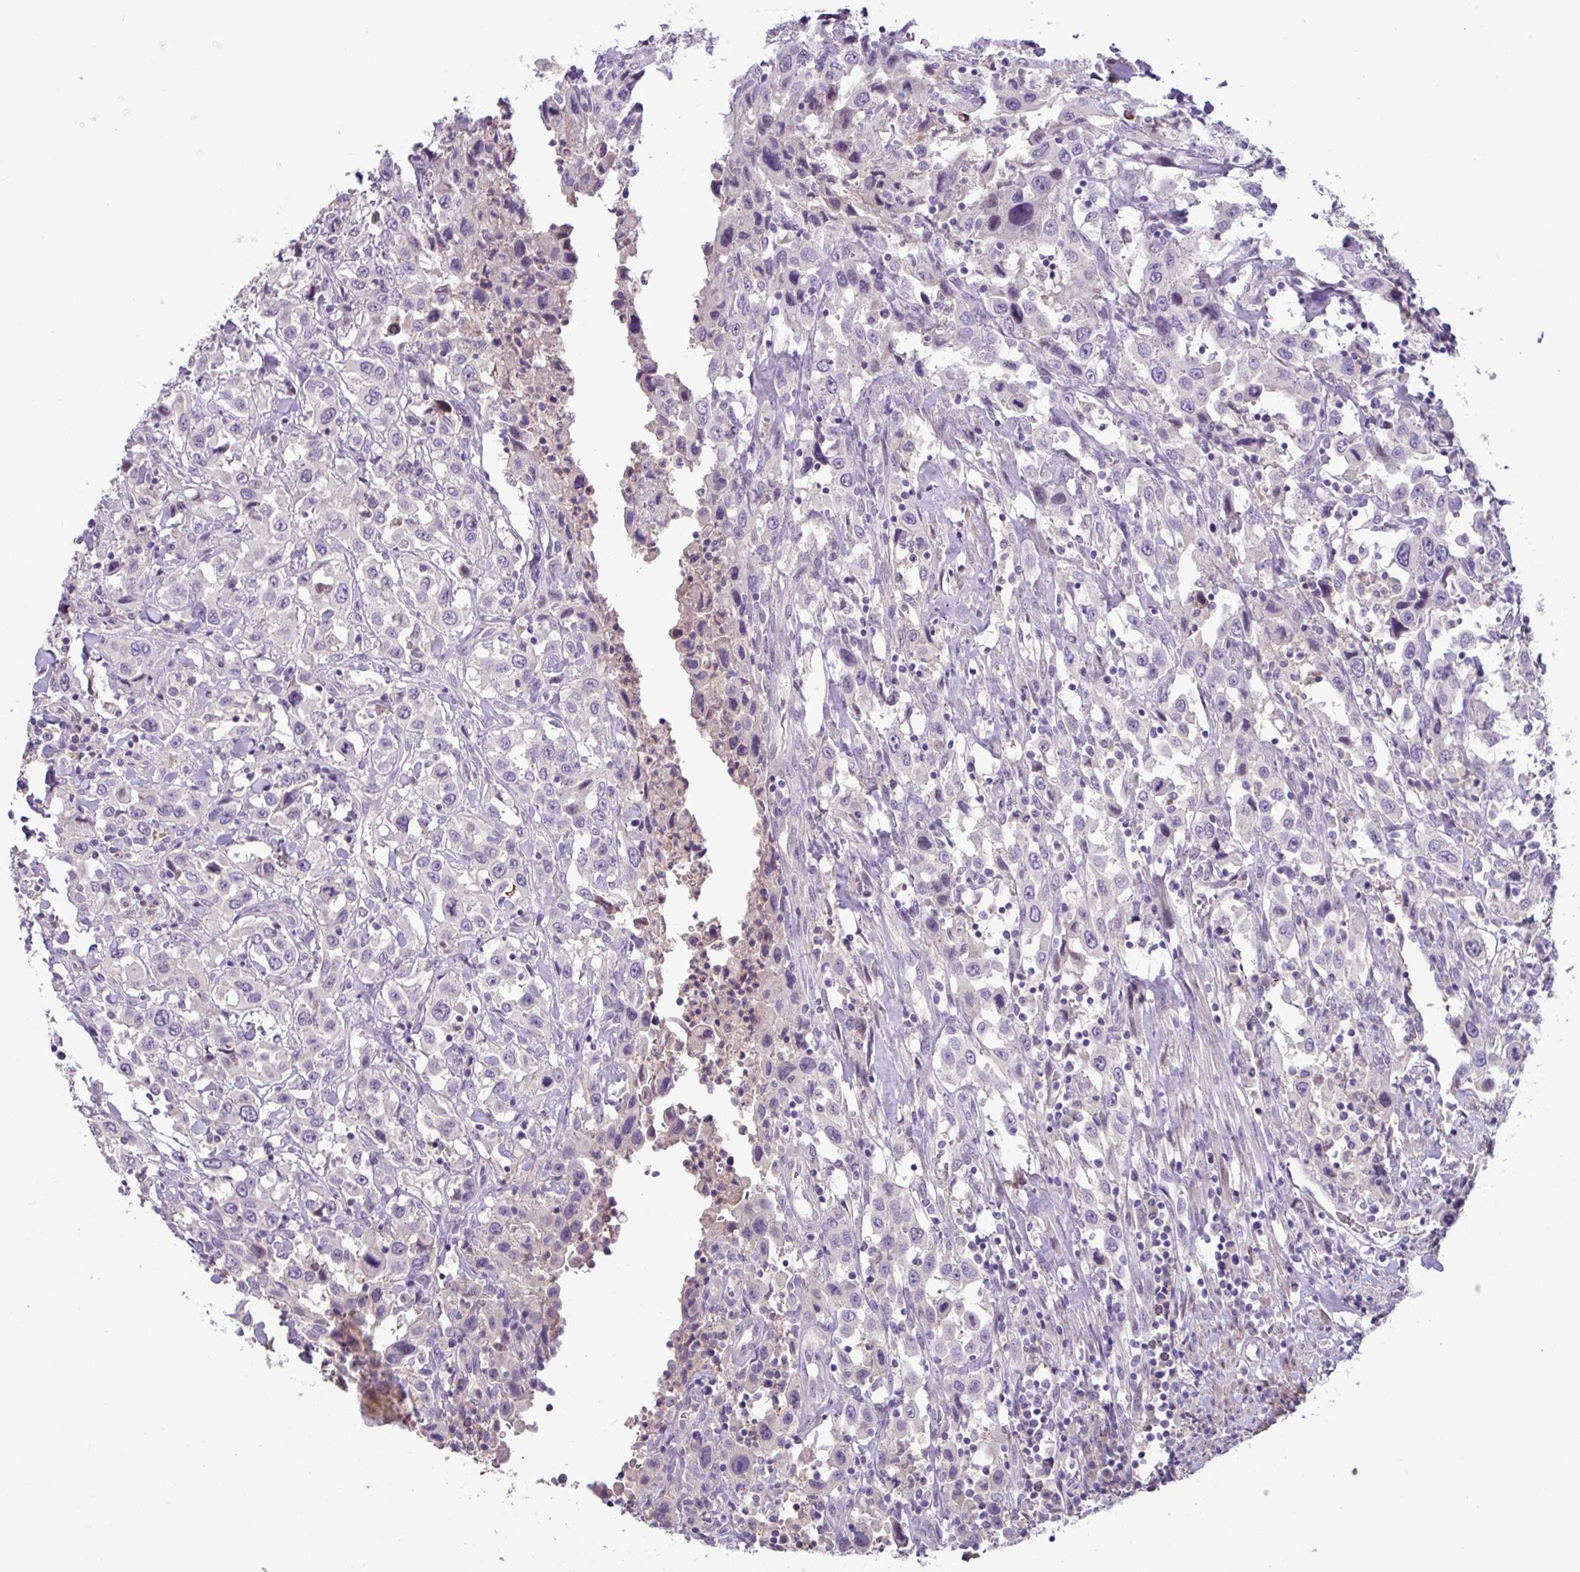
{"staining": {"intensity": "negative", "quantity": "none", "location": "none"}, "tissue": "urothelial cancer", "cell_type": "Tumor cells", "image_type": "cancer", "snomed": [{"axis": "morphology", "description": "Urothelial carcinoma, High grade"}, {"axis": "topography", "description": "Urinary bladder"}], "caption": "Immunohistochemistry micrograph of neoplastic tissue: human urothelial cancer stained with DAB reveals no significant protein staining in tumor cells. (DAB immunohistochemistry visualized using brightfield microscopy, high magnification).", "gene": "PNLDC1", "patient": {"sex": "male", "age": 61}}